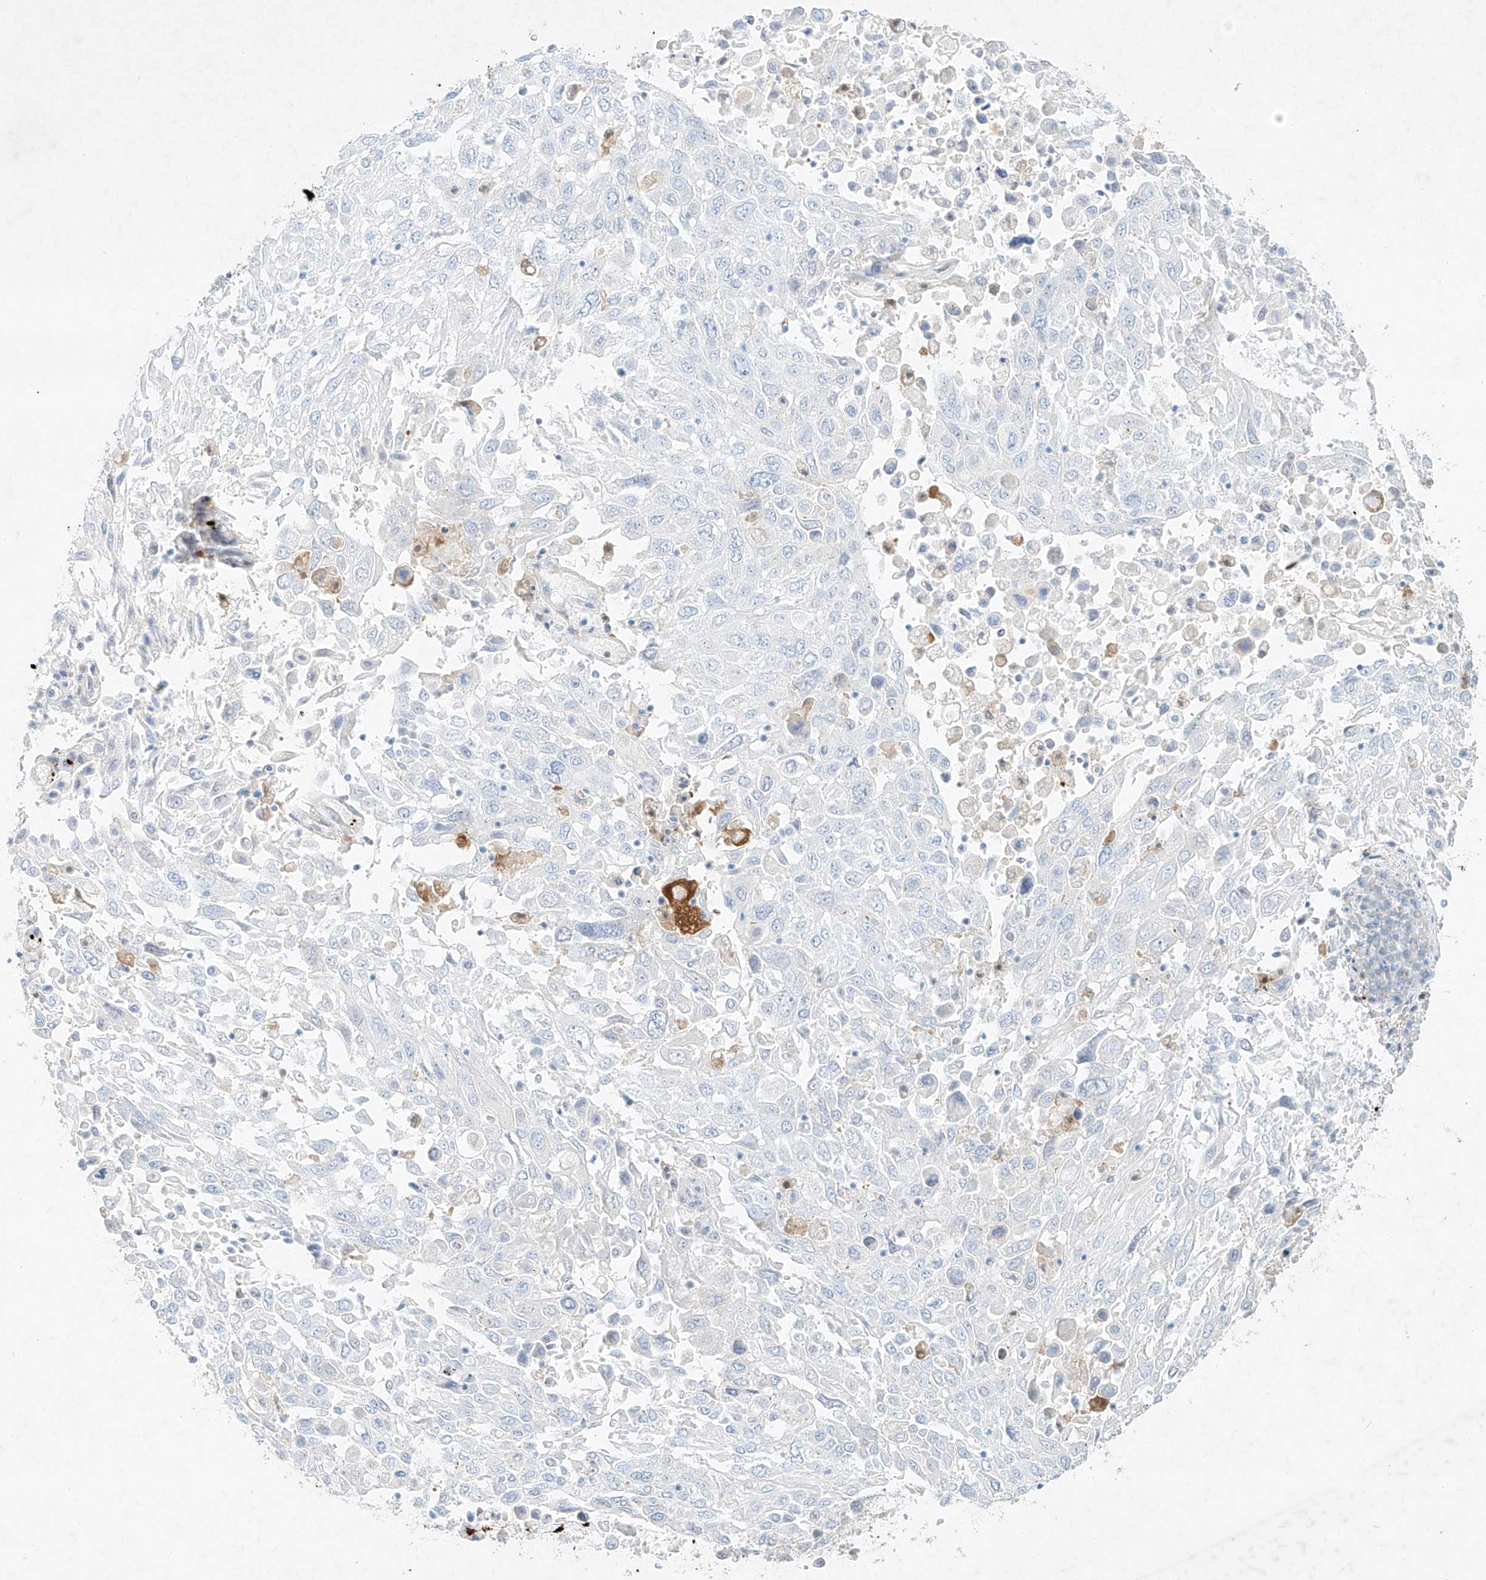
{"staining": {"intensity": "negative", "quantity": "none", "location": "none"}, "tissue": "lung cancer", "cell_type": "Tumor cells", "image_type": "cancer", "snomed": [{"axis": "morphology", "description": "Squamous cell carcinoma, NOS"}, {"axis": "topography", "description": "Lung"}], "caption": "Histopathology image shows no protein expression in tumor cells of lung cancer (squamous cell carcinoma) tissue.", "gene": "PLEK", "patient": {"sex": "male", "age": 65}}